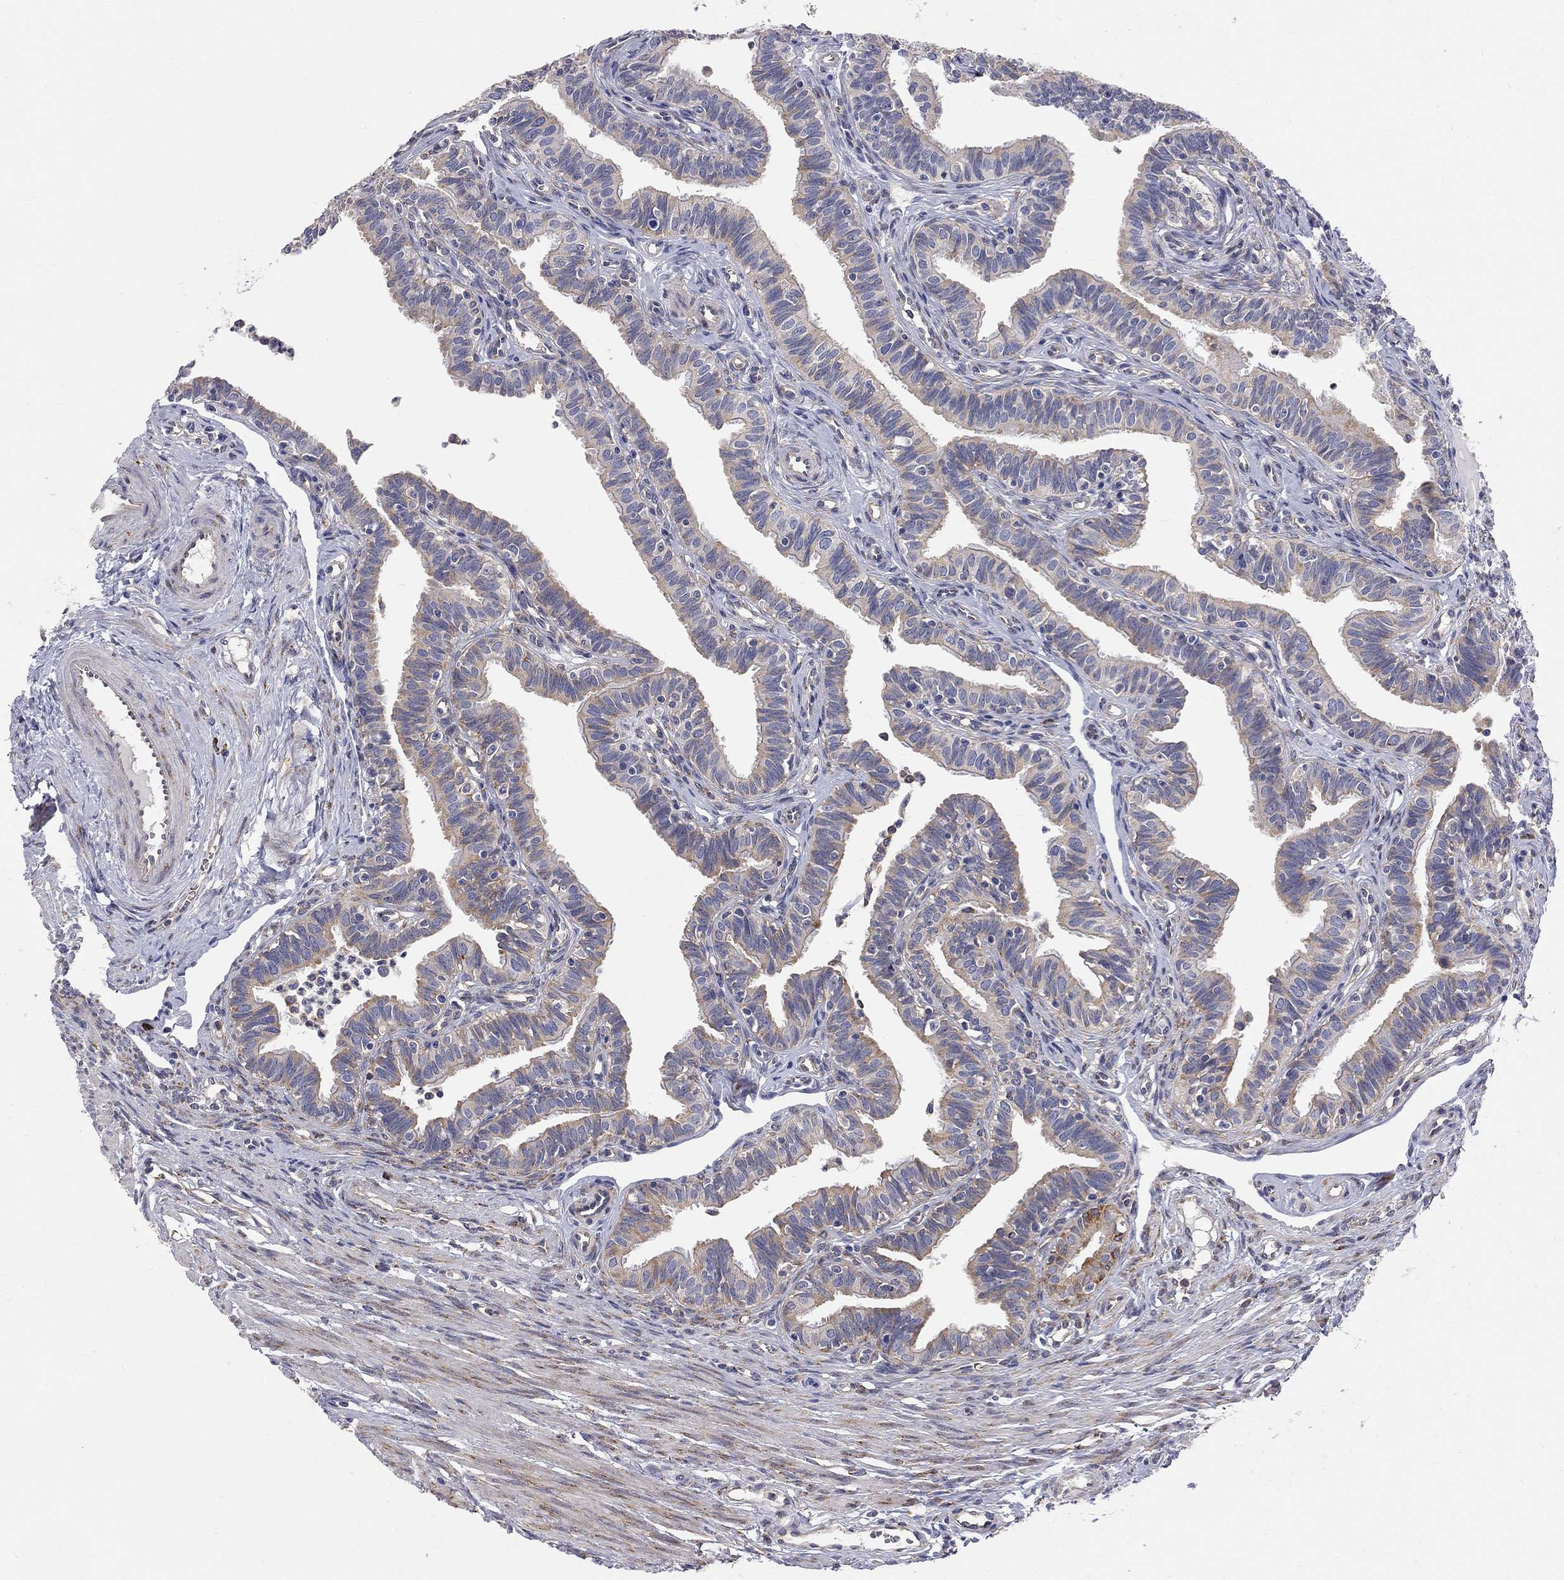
{"staining": {"intensity": "moderate", "quantity": "25%-75%", "location": "cytoplasmic/membranous"}, "tissue": "fallopian tube", "cell_type": "Glandular cells", "image_type": "normal", "snomed": [{"axis": "morphology", "description": "Normal tissue, NOS"}, {"axis": "topography", "description": "Fallopian tube"}], "caption": "Immunohistochemical staining of unremarkable human fallopian tube exhibits moderate cytoplasmic/membranous protein staining in approximately 25%-75% of glandular cells.", "gene": "CASTOR1", "patient": {"sex": "female", "age": 36}}